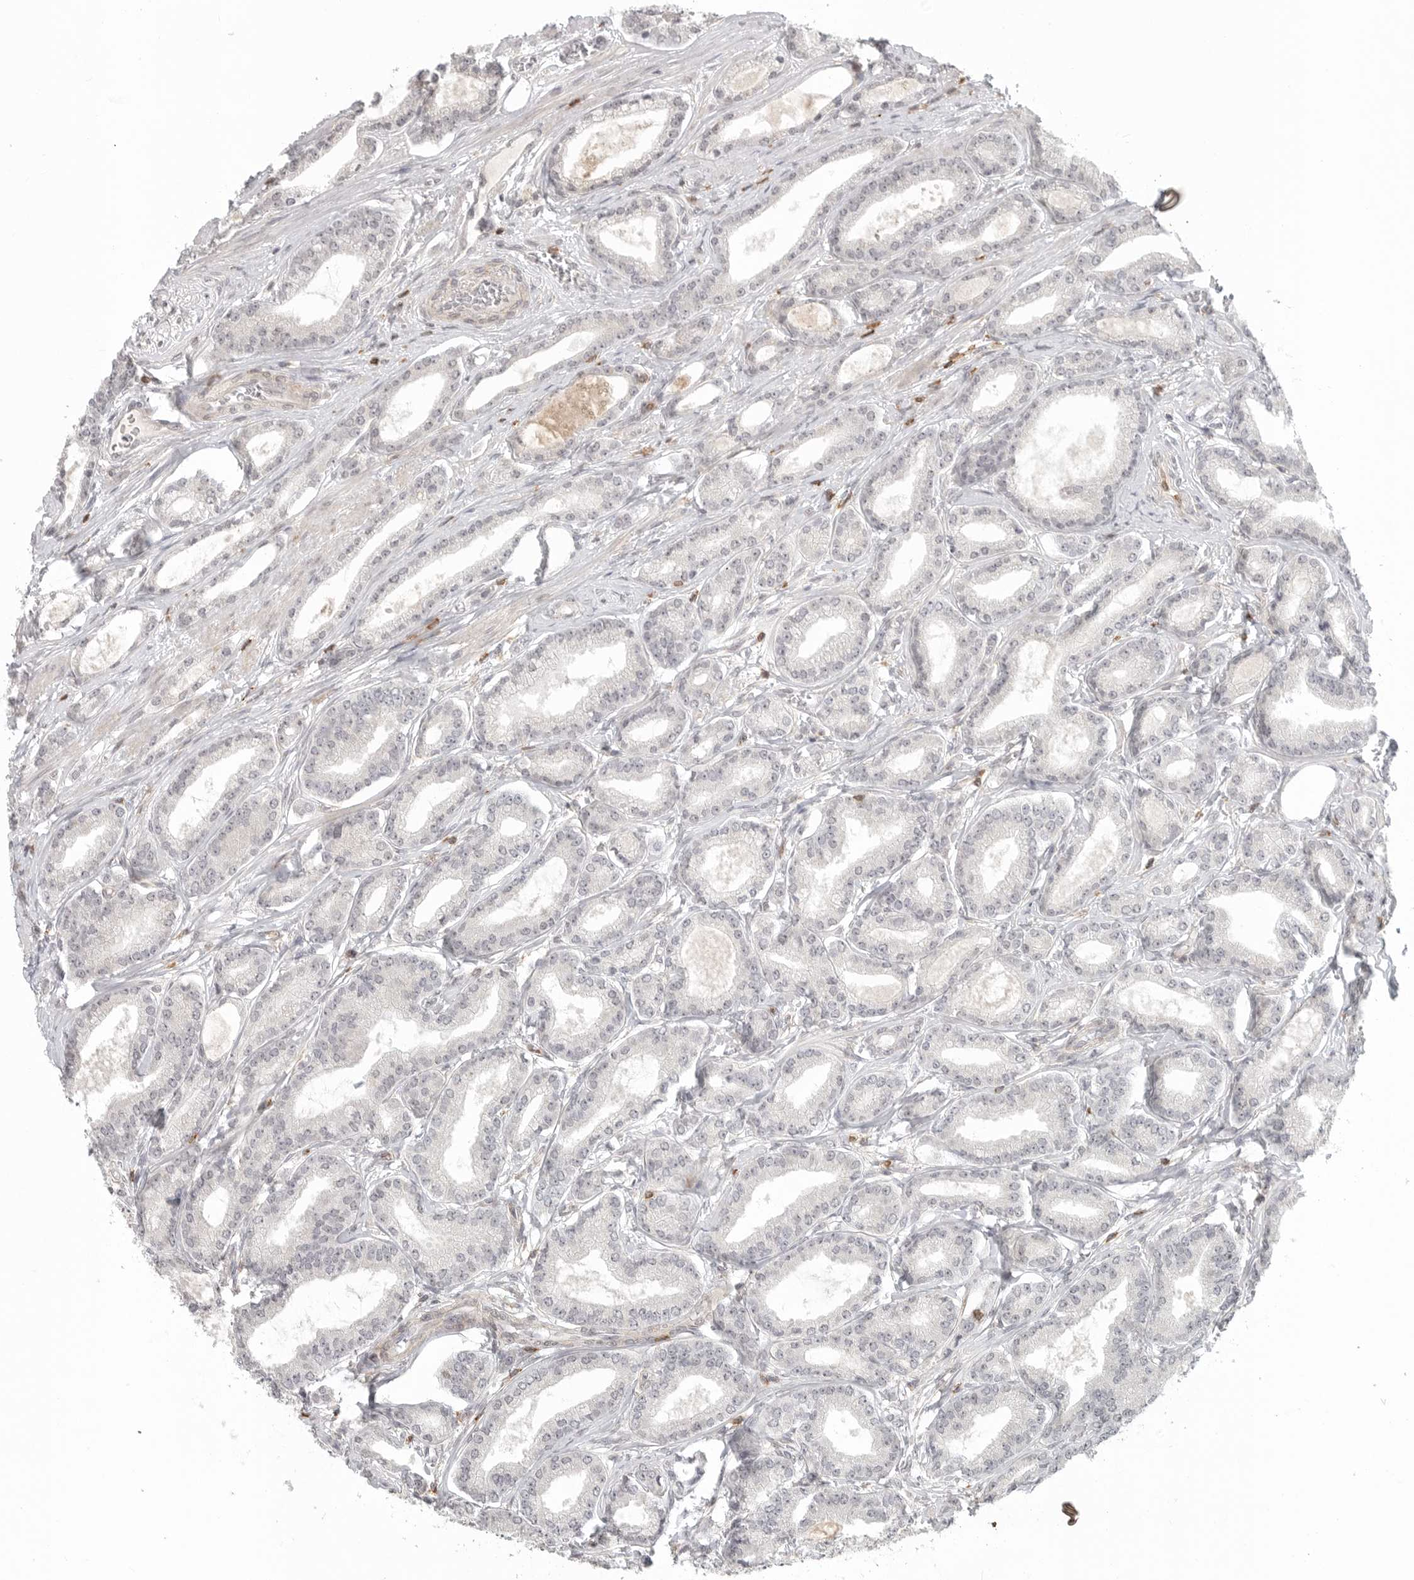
{"staining": {"intensity": "negative", "quantity": "none", "location": "none"}, "tissue": "prostate cancer", "cell_type": "Tumor cells", "image_type": "cancer", "snomed": [{"axis": "morphology", "description": "Adenocarcinoma, Low grade"}, {"axis": "topography", "description": "Prostate"}], "caption": "Immunohistochemistry of human low-grade adenocarcinoma (prostate) demonstrates no staining in tumor cells. (DAB (3,3'-diaminobenzidine) immunohistochemistry (IHC) visualized using brightfield microscopy, high magnification).", "gene": "SH3KBP1", "patient": {"sex": "male", "age": 60}}